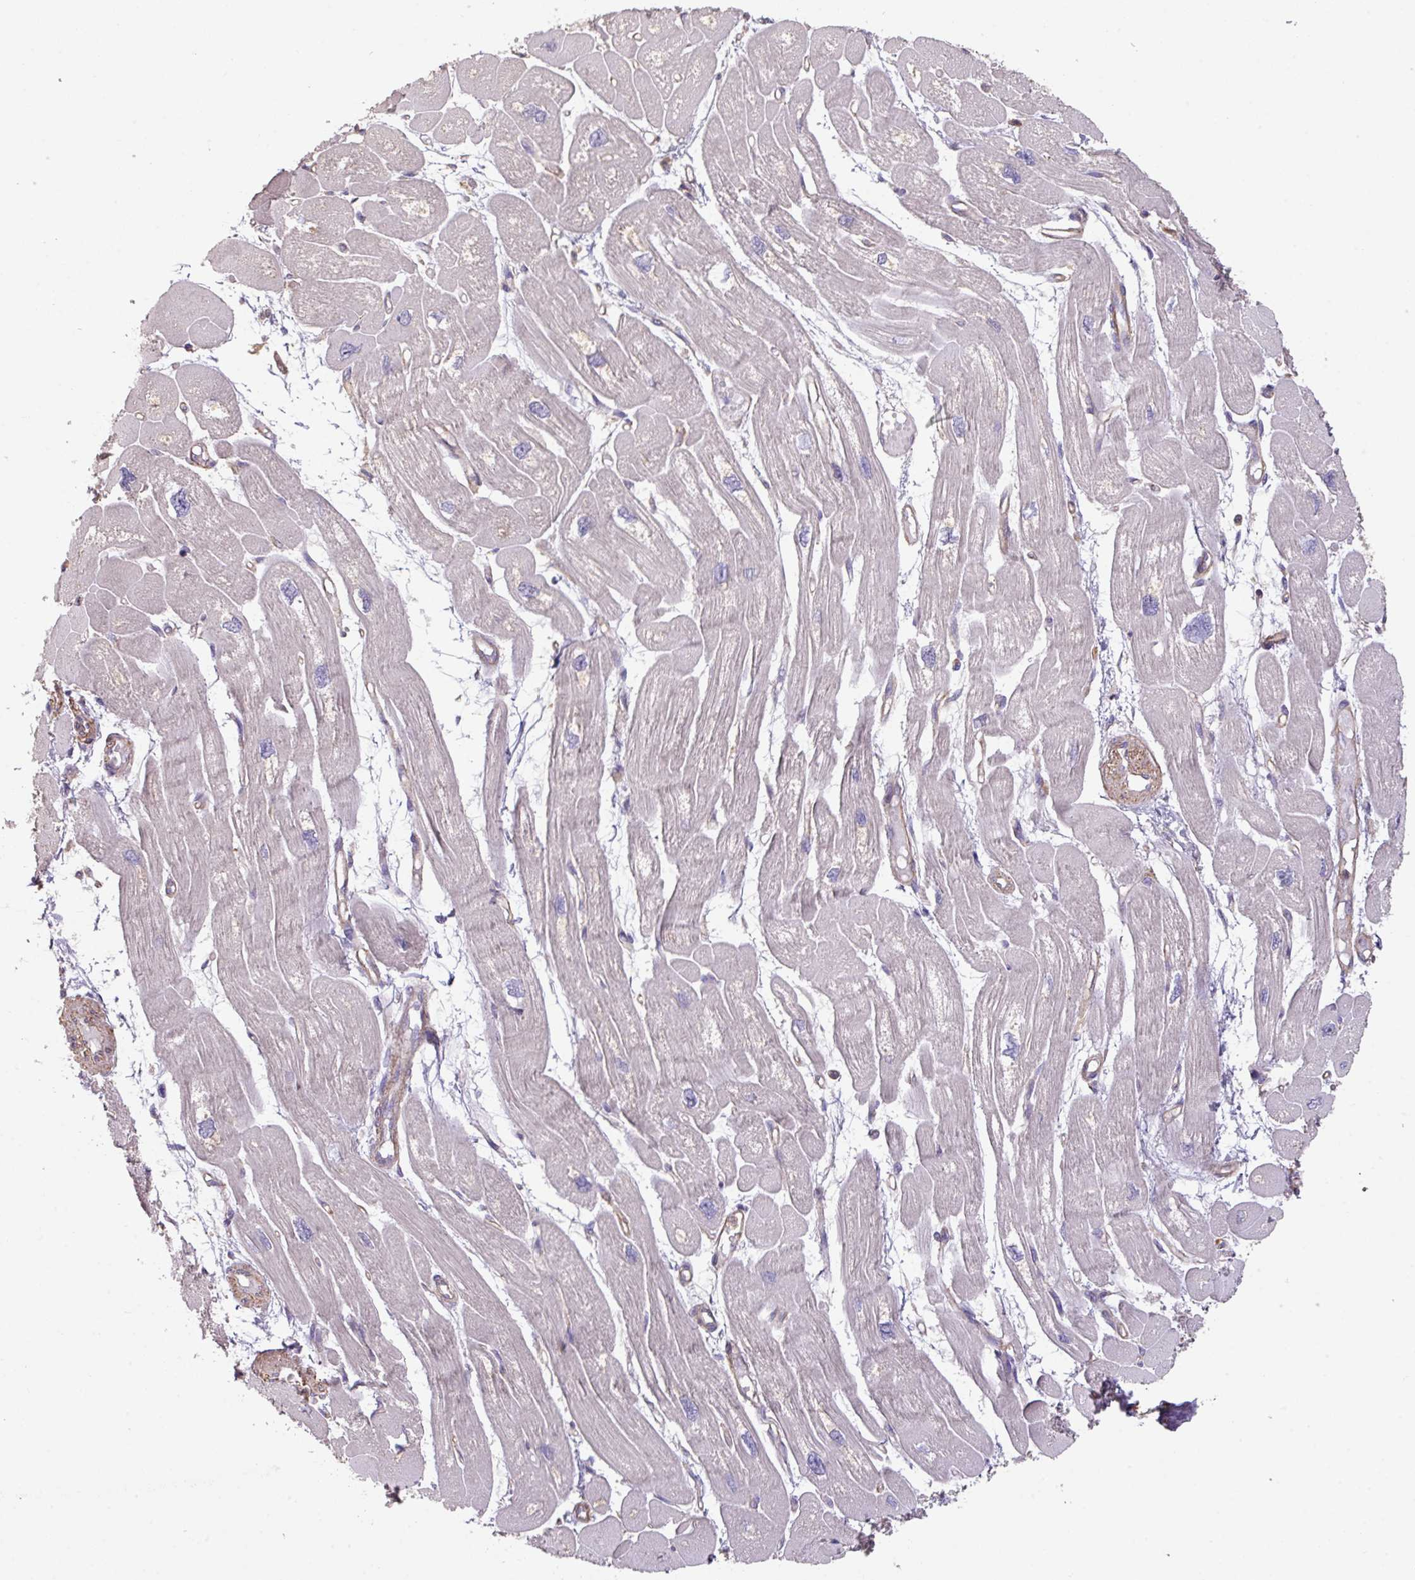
{"staining": {"intensity": "negative", "quantity": "none", "location": "none"}, "tissue": "heart muscle", "cell_type": "Cardiomyocytes", "image_type": "normal", "snomed": [{"axis": "morphology", "description": "Normal tissue, NOS"}, {"axis": "topography", "description": "Heart"}], "caption": "Immunohistochemical staining of benign heart muscle reveals no significant staining in cardiomyocytes. (IHC, brightfield microscopy, high magnification).", "gene": "CALML4", "patient": {"sex": "male", "age": 42}}